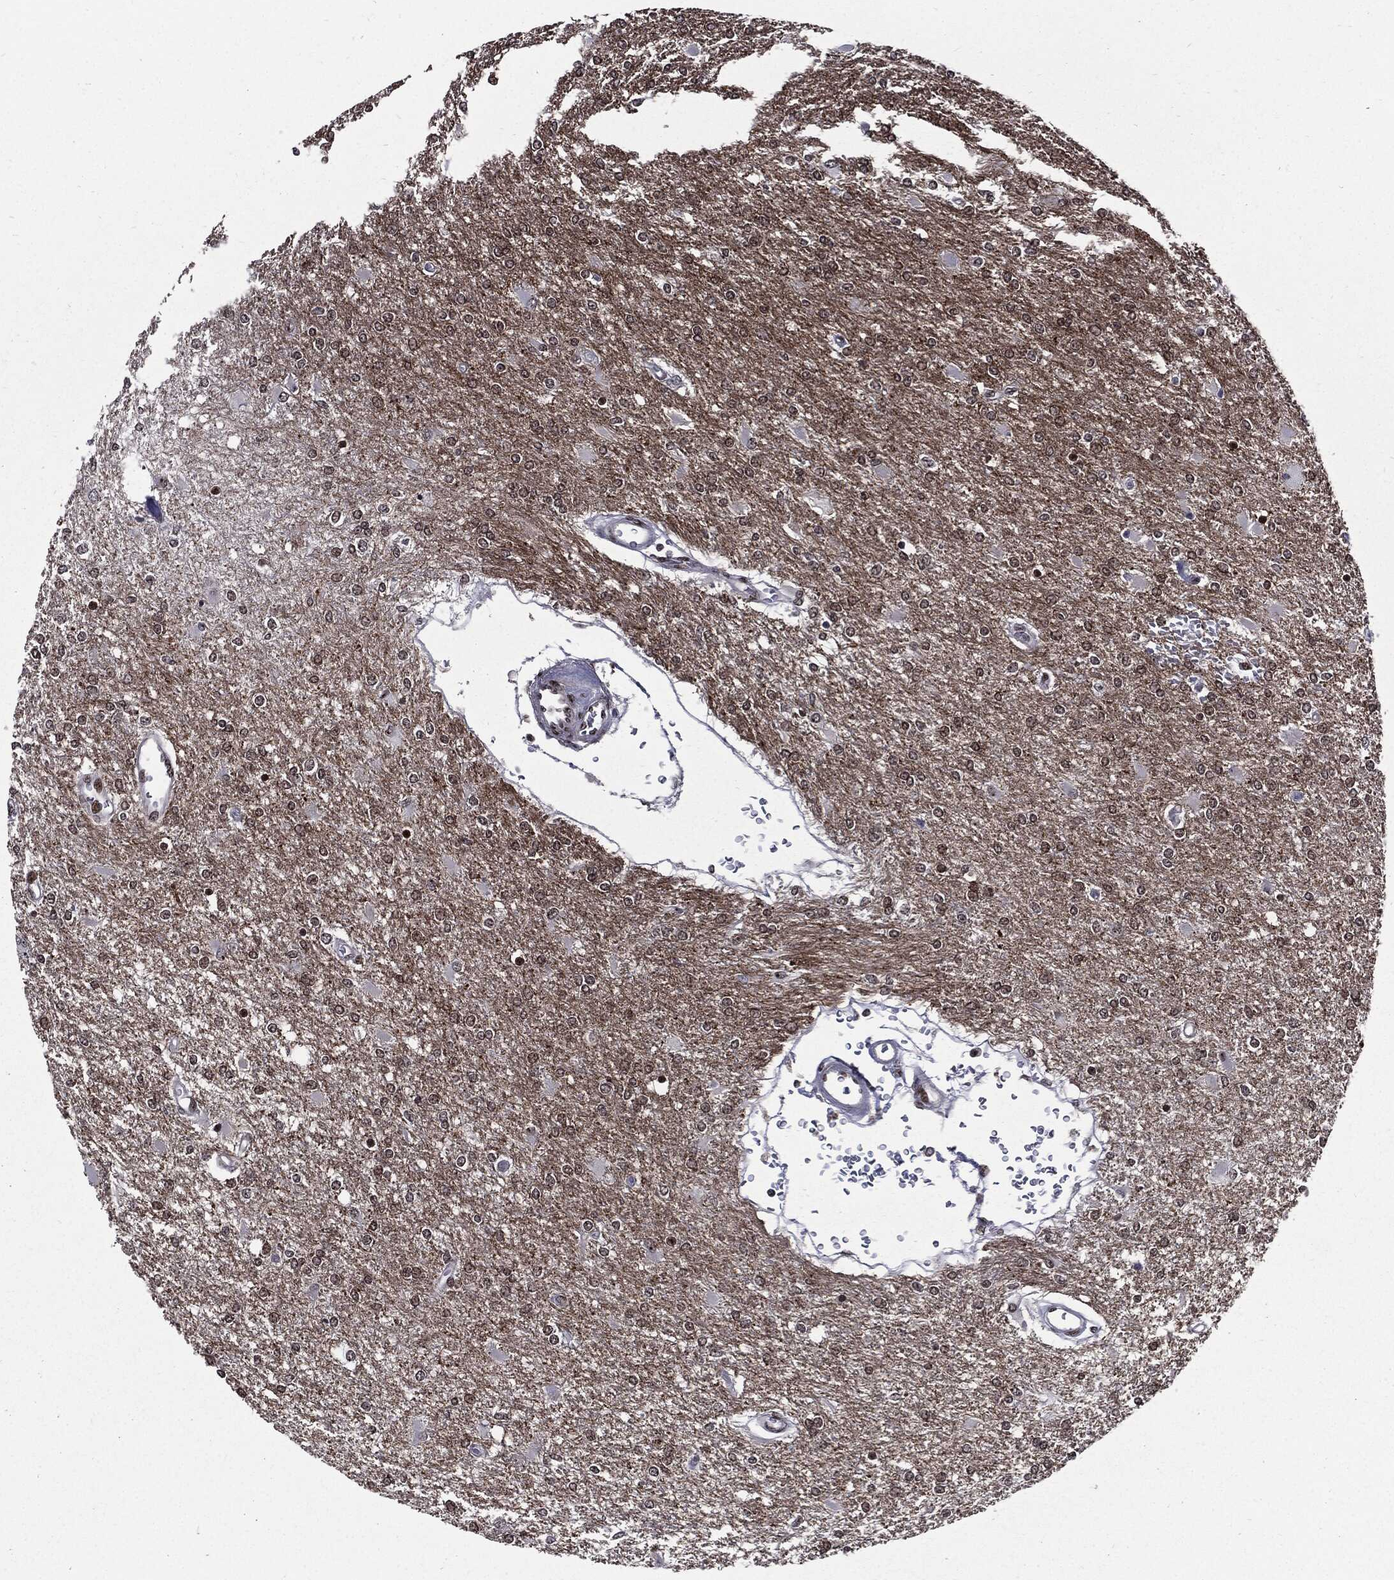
{"staining": {"intensity": "moderate", "quantity": "<25%", "location": "nuclear"}, "tissue": "glioma", "cell_type": "Tumor cells", "image_type": "cancer", "snomed": [{"axis": "morphology", "description": "Glioma, malignant, High grade"}, {"axis": "topography", "description": "Cerebral cortex"}], "caption": "This histopathology image exhibits IHC staining of human glioma, with low moderate nuclear expression in approximately <25% of tumor cells.", "gene": "ZFP91", "patient": {"sex": "male", "age": 79}}